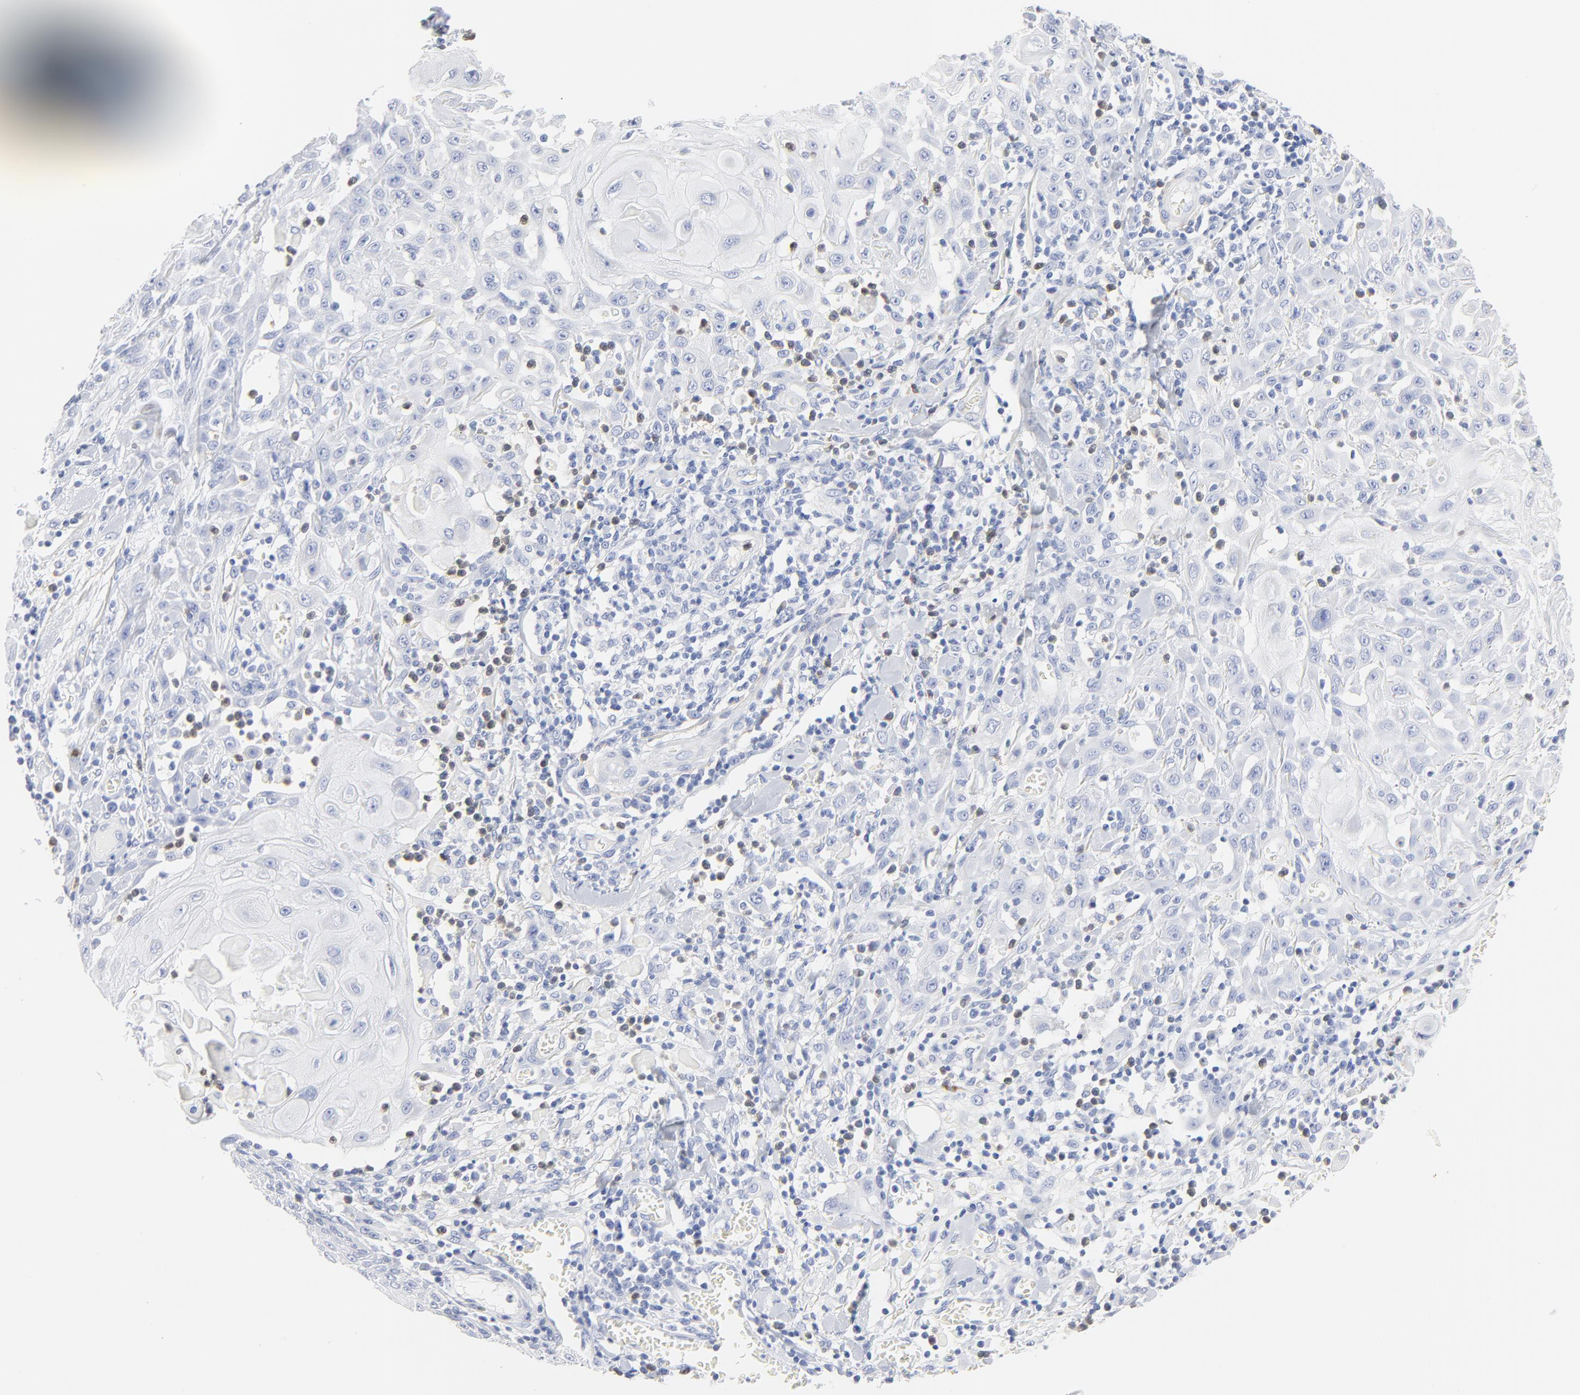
{"staining": {"intensity": "negative", "quantity": "none", "location": "none"}, "tissue": "skin cancer", "cell_type": "Tumor cells", "image_type": "cancer", "snomed": [{"axis": "morphology", "description": "Squamous cell carcinoma, NOS"}, {"axis": "topography", "description": "Skin"}], "caption": "Tumor cells are negative for brown protein staining in skin cancer (squamous cell carcinoma).", "gene": "AGTR1", "patient": {"sex": "male", "age": 24}}